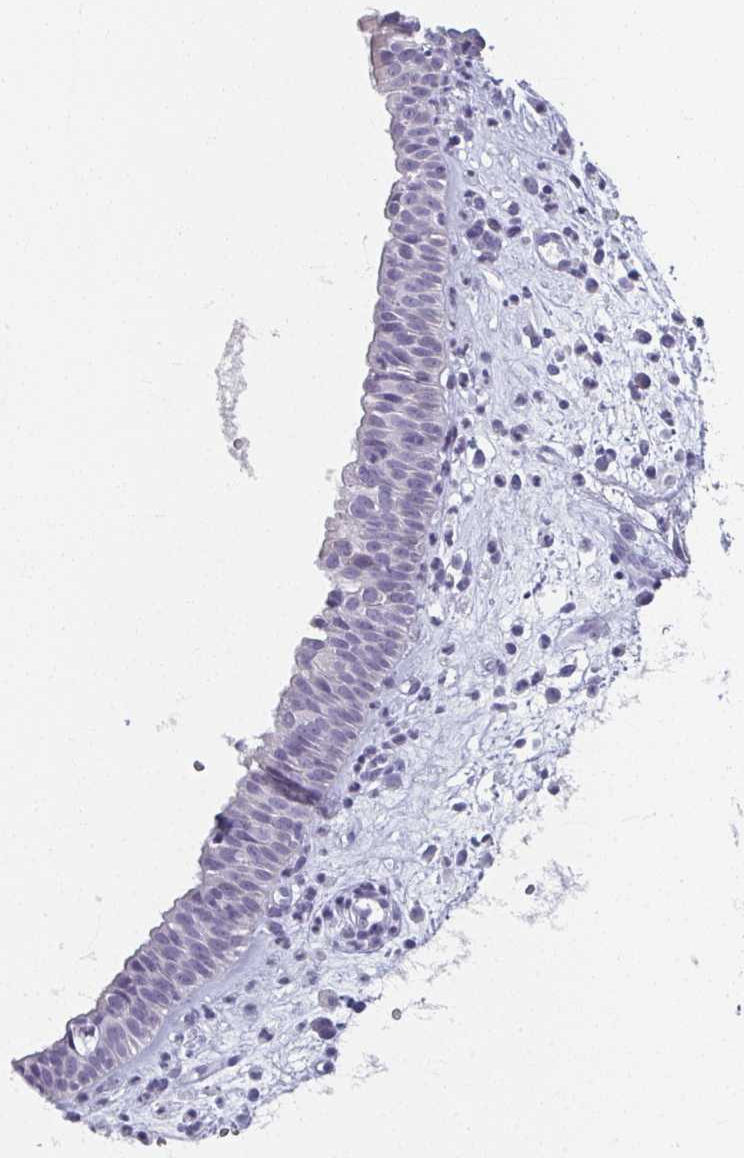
{"staining": {"intensity": "negative", "quantity": "none", "location": "none"}, "tissue": "nasopharynx", "cell_type": "Respiratory epithelial cells", "image_type": "normal", "snomed": [{"axis": "morphology", "description": "Normal tissue, NOS"}, {"axis": "topography", "description": "Nasopharynx"}], "caption": "DAB (3,3'-diaminobenzidine) immunohistochemical staining of unremarkable nasopharynx exhibits no significant expression in respiratory epithelial cells. (DAB immunohistochemistry, high magnification).", "gene": "CAMKV", "patient": {"sex": "male", "age": 65}}